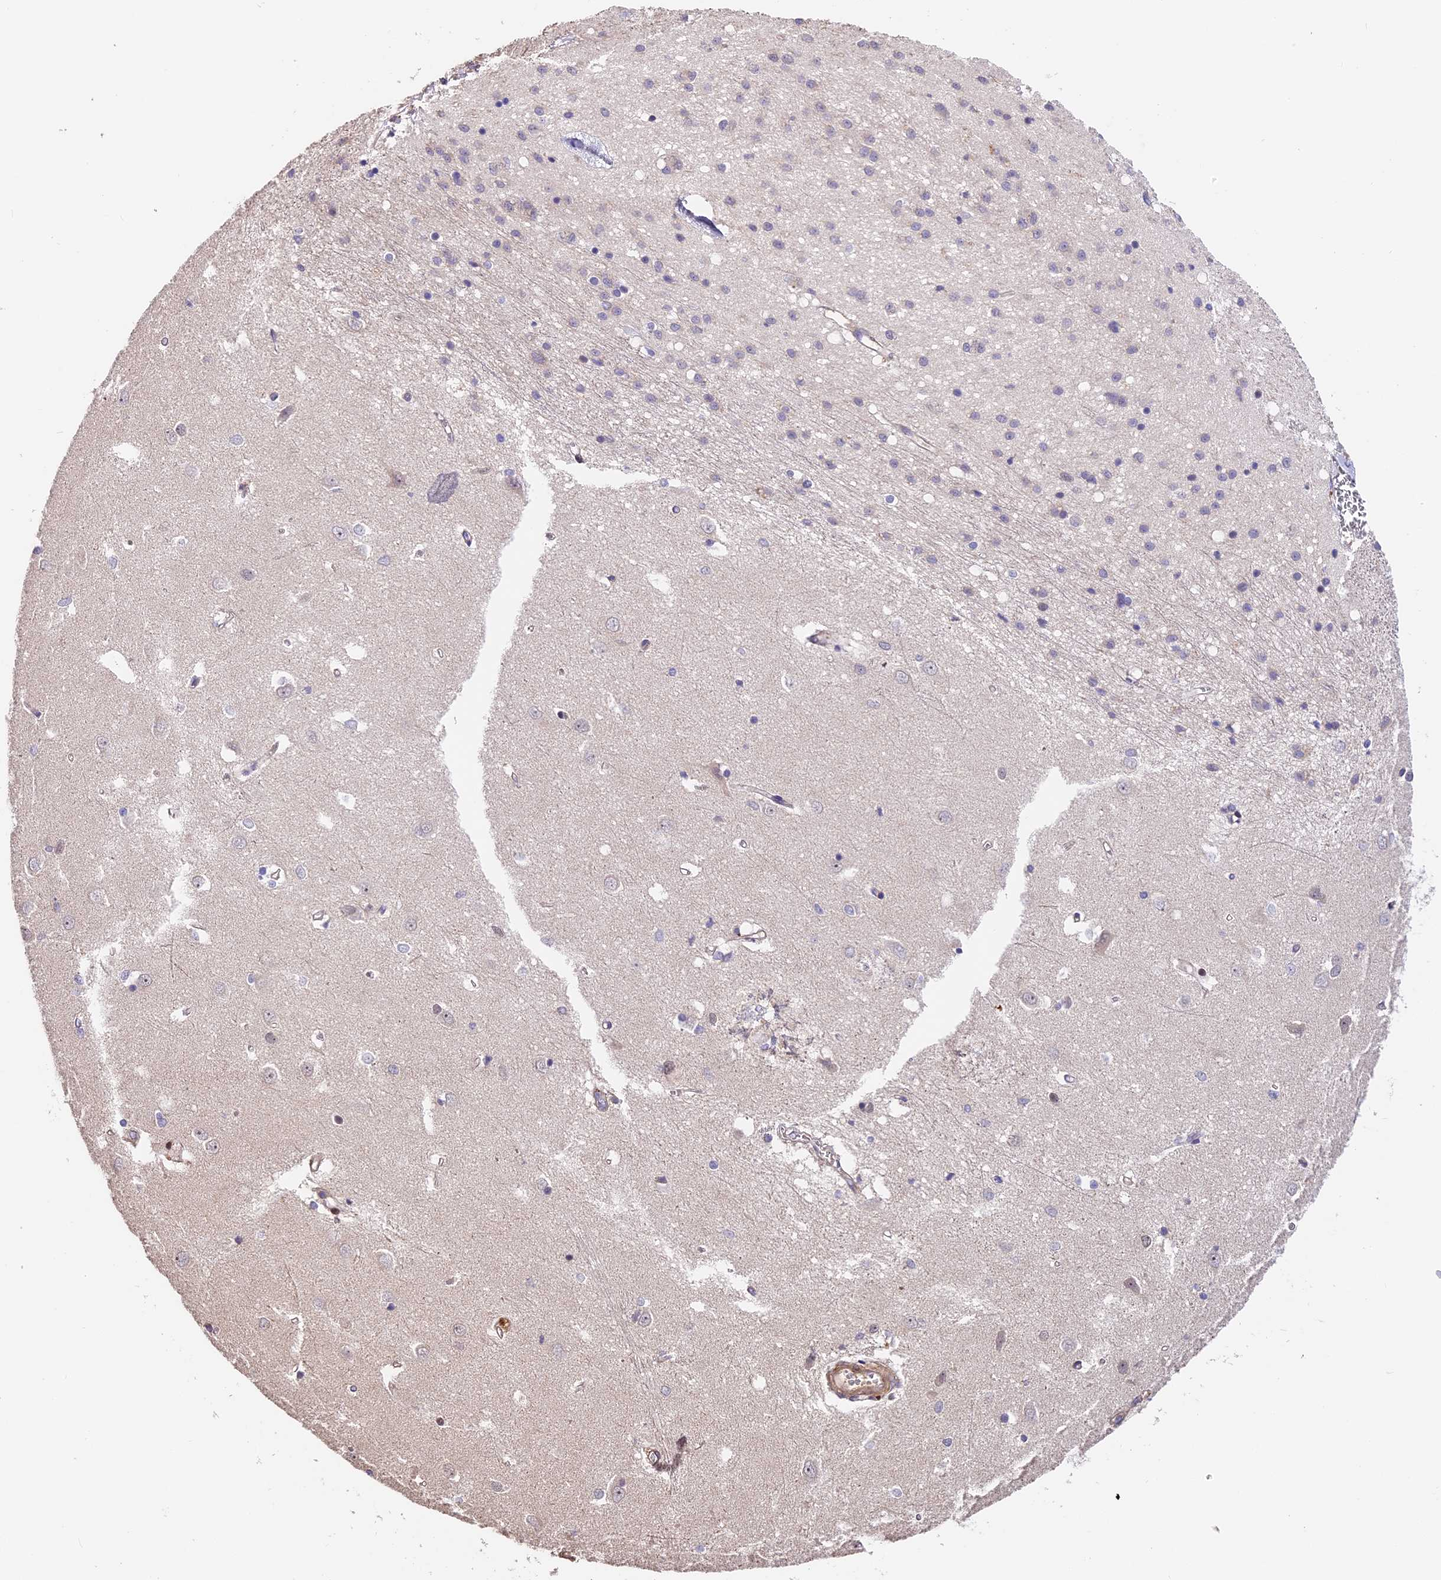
{"staining": {"intensity": "weak", "quantity": "<25%", "location": "nuclear"}, "tissue": "caudate", "cell_type": "Glial cells", "image_type": "normal", "snomed": [{"axis": "morphology", "description": "Normal tissue, NOS"}, {"axis": "topography", "description": "Lateral ventricle wall"}], "caption": "Protein analysis of benign caudate demonstrates no significant positivity in glial cells. (Immunohistochemistry, brightfield microscopy, high magnification).", "gene": "ARHGAP17", "patient": {"sex": "male", "age": 37}}